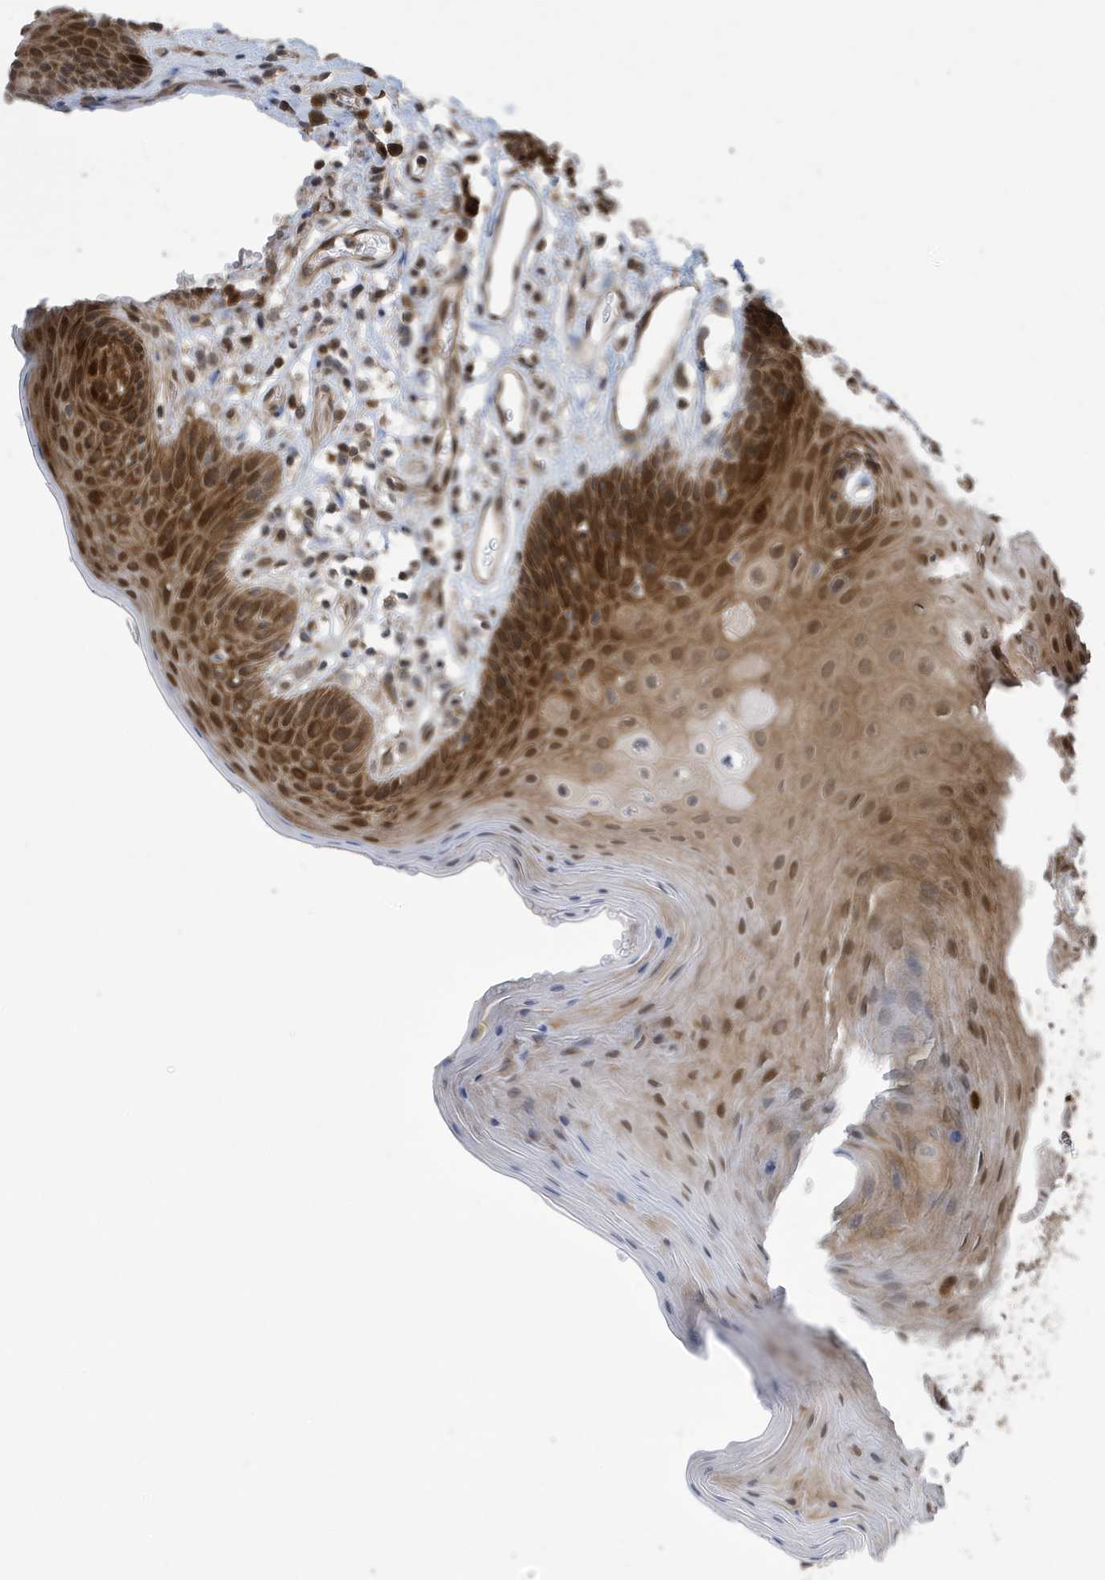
{"staining": {"intensity": "moderate", "quantity": ">75%", "location": "cytoplasmic/membranous,nuclear"}, "tissue": "oral mucosa", "cell_type": "Squamous epithelial cells", "image_type": "normal", "snomed": [{"axis": "morphology", "description": "Normal tissue, NOS"}, {"axis": "morphology", "description": "Squamous cell carcinoma, NOS"}, {"axis": "topography", "description": "Skeletal muscle"}, {"axis": "topography", "description": "Oral tissue"}, {"axis": "topography", "description": "Salivary gland"}, {"axis": "topography", "description": "Head-Neck"}], "caption": "Moderate cytoplasmic/membranous,nuclear staining for a protein is present in approximately >75% of squamous epithelial cells of benign oral mucosa using IHC.", "gene": "UBQLN1", "patient": {"sex": "male", "age": 54}}